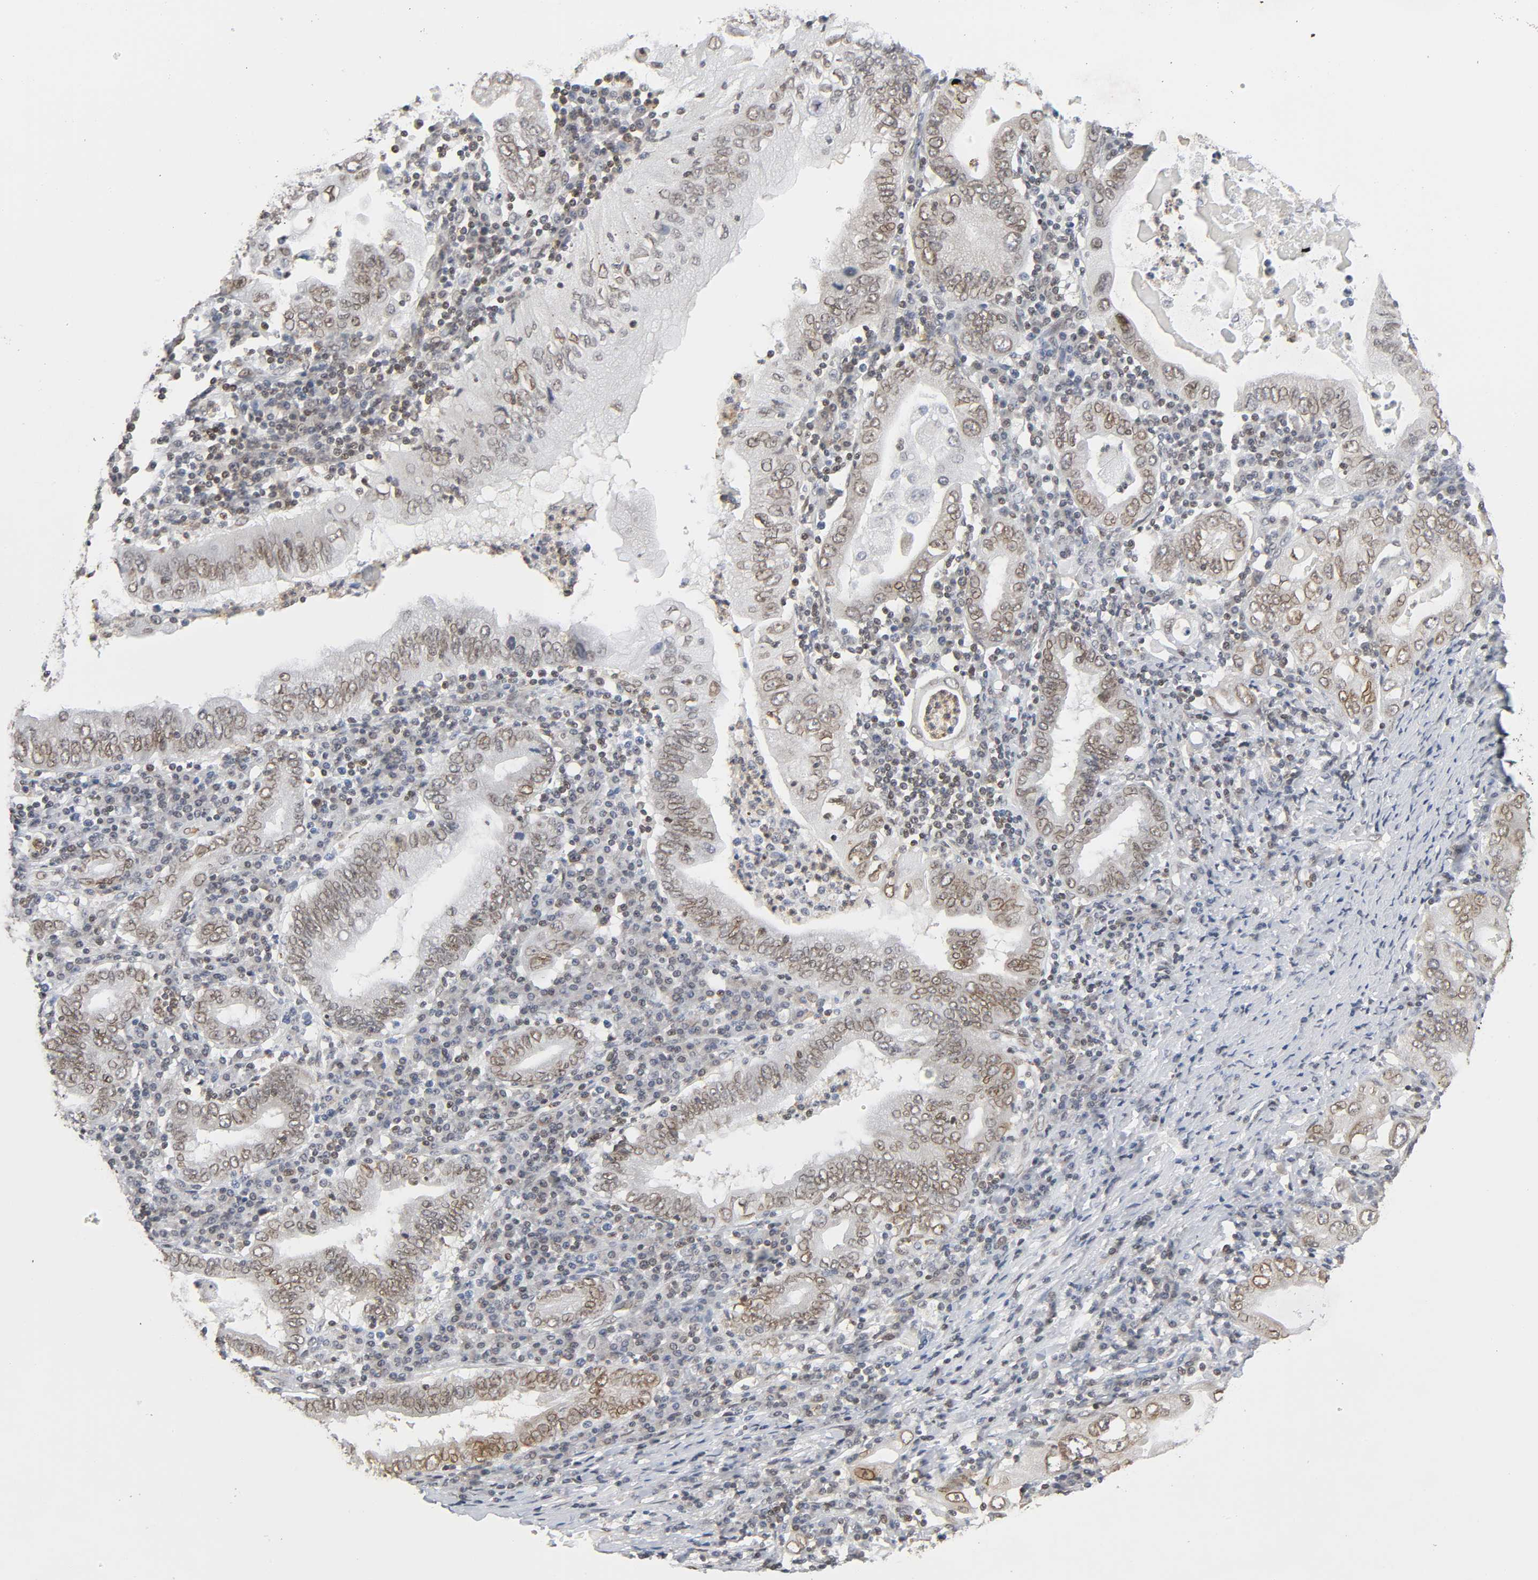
{"staining": {"intensity": "moderate", "quantity": ">75%", "location": "cytoplasmic/membranous,nuclear"}, "tissue": "stomach cancer", "cell_type": "Tumor cells", "image_type": "cancer", "snomed": [{"axis": "morphology", "description": "Normal tissue, NOS"}, {"axis": "morphology", "description": "Adenocarcinoma, NOS"}, {"axis": "topography", "description": "Esophagus"}, {"axis": "topography", "description": "Stomach, upper"}, {"axis": "topography", "description": "Peripheral nerve tissue"}], "caption": "Moderate cytoplasmic/membranous and nuclear staining is seen in about >75% of tumor cells in adenocarcinoma (stomach). The protein of interest is shown in brown color, while the nuclei are stained blue.", "gene": "SUMO1", "patient": {"sex": "male", "age": 62}}